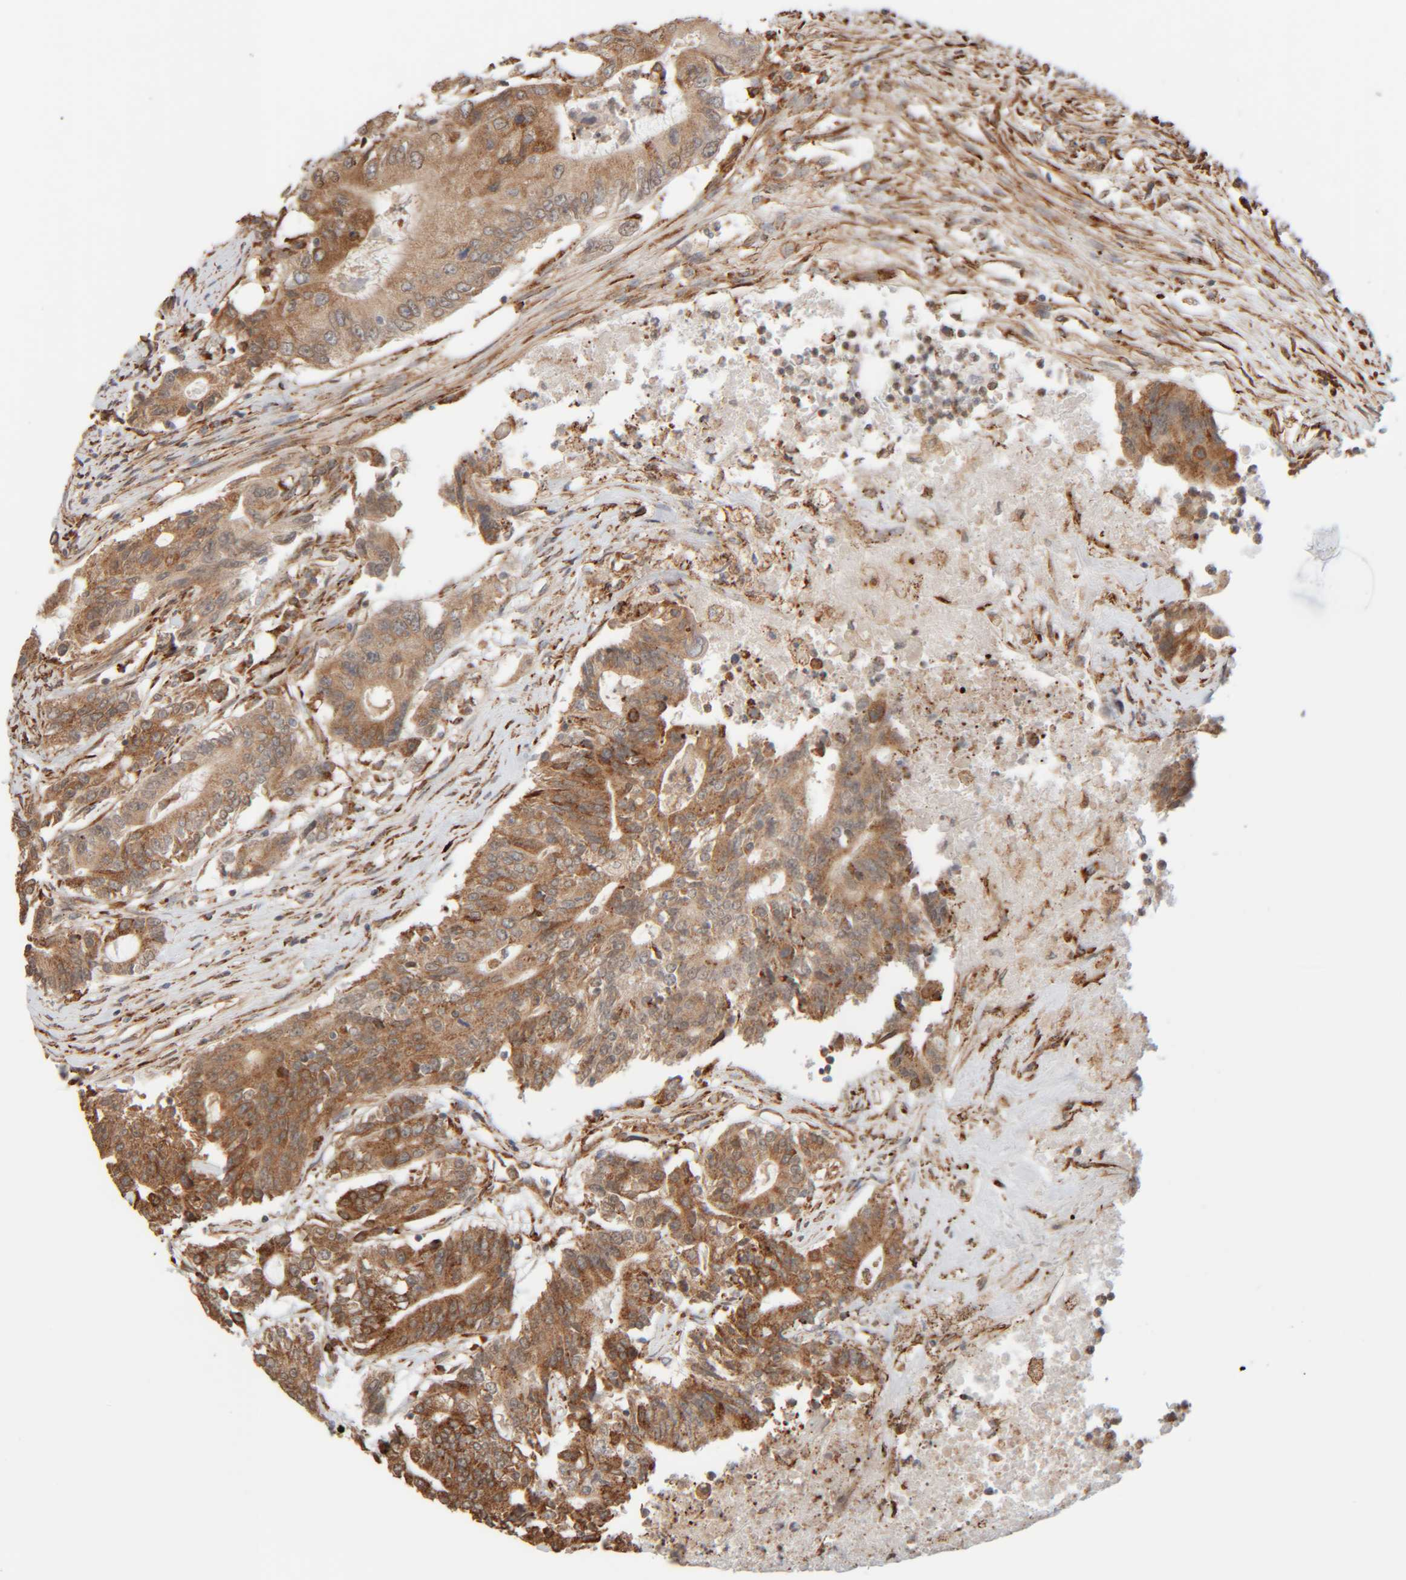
{"staining": {"intensity": "moderate", "quantity": ">75%", "location": "cytoplasmic/membranous"}, "tissue": "colorectal cancer", "cell_type": "Tumor cells", "image_type": "cancer", "snomed": [{"axis": "morphology", "description": "Adenocarcinoma, NOS"}, {"axis": "topography", "description": "Colon"}], "caption": "The micrograph shows staining of colorectal adenocarcinoma, revealing moderate cytoplasmic/membranous protein expression (brown color) within tumor cells.", "gene": "INTS1", "patient": {"sex": "female", "age": 77}}